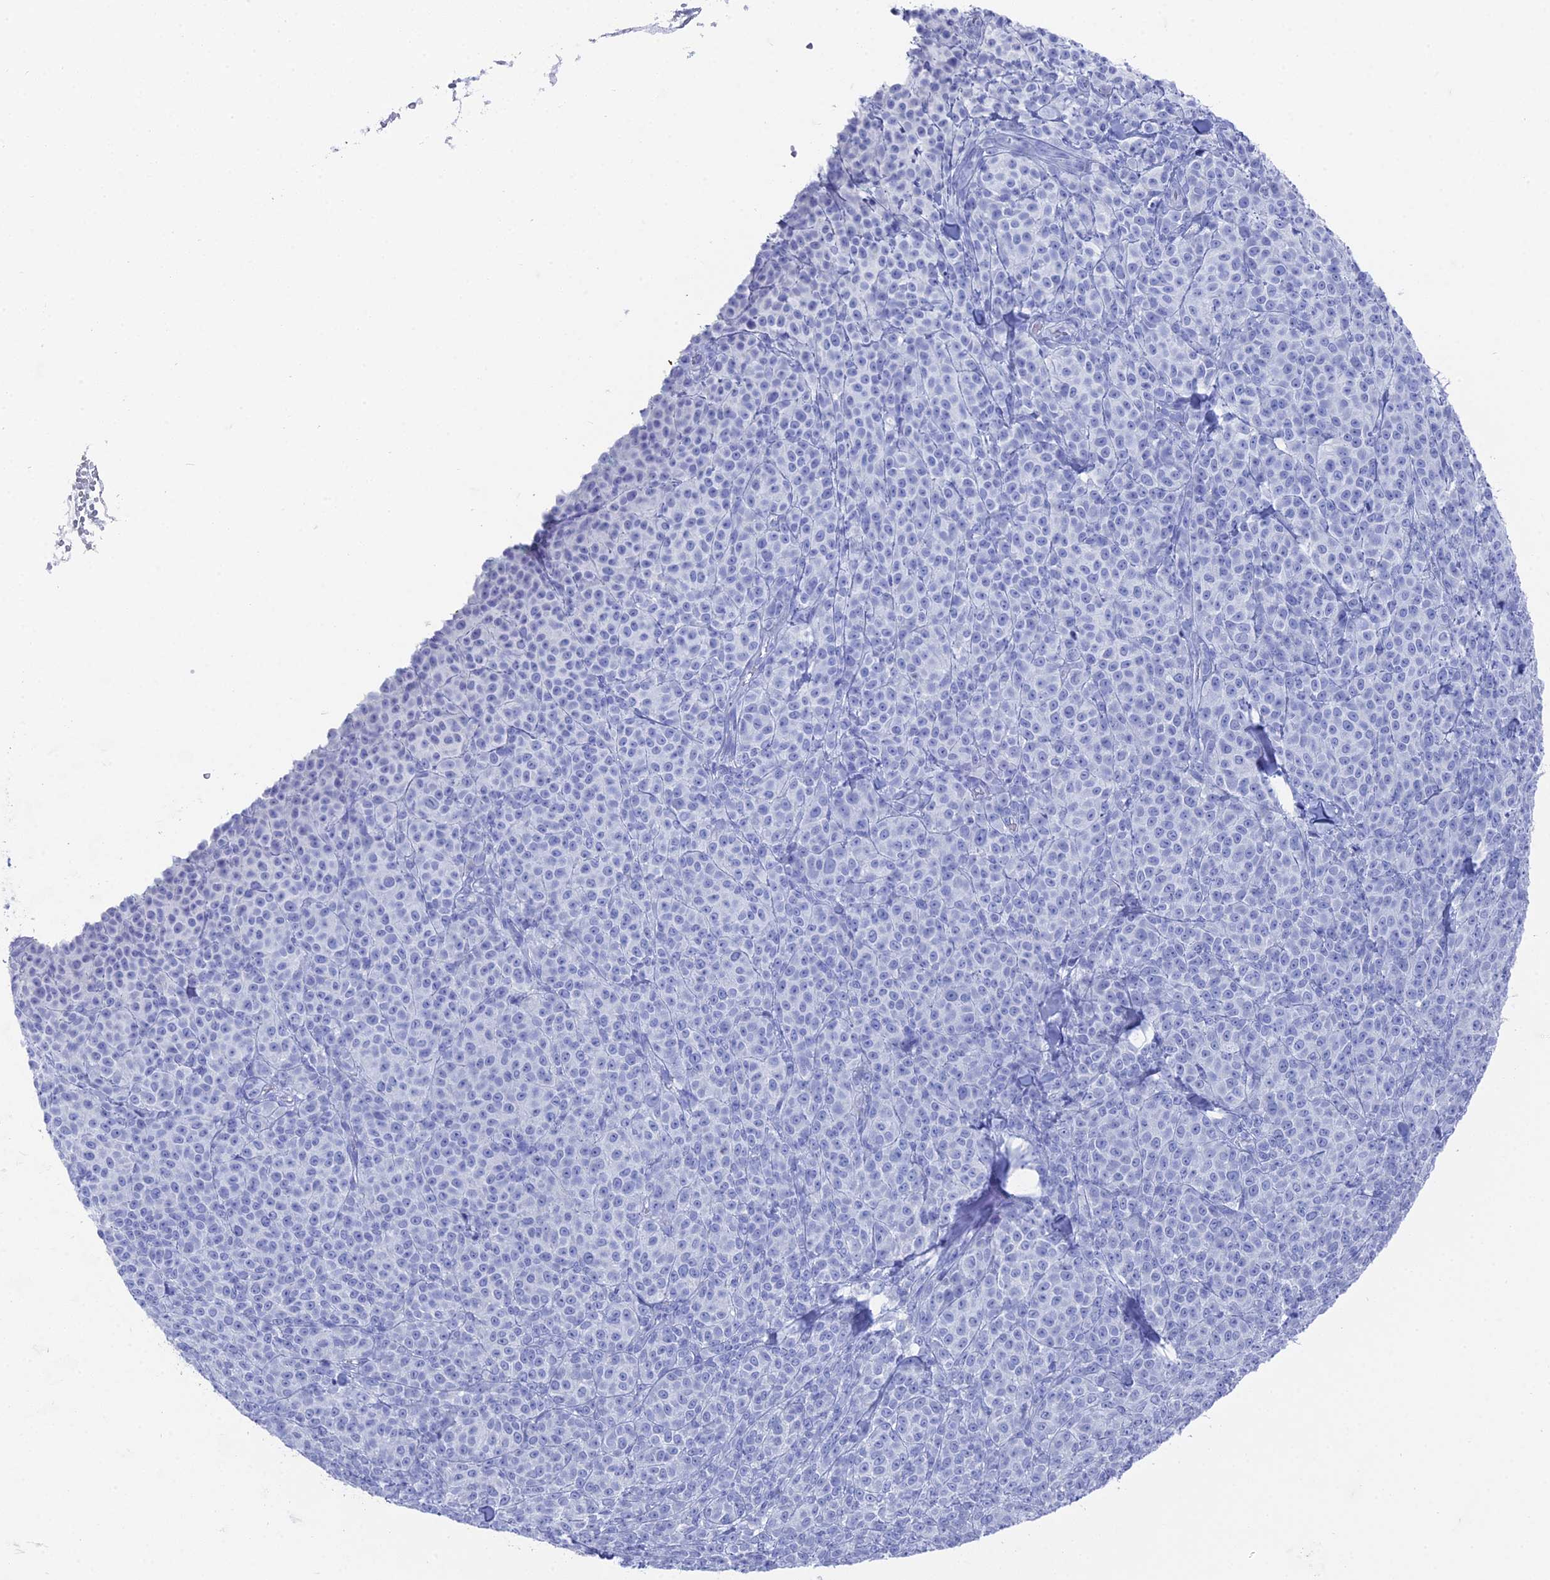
{"staining": {"intensity": "negative", "quantity": "none", "location": "none"}, "tissue": "melanoma", "cell_type": "Tumor cells", "image_type": "cancer", "snomed": [{"axis": "morphology", "description": "Normal tissue, NOS"}, {"axis": "morphology", "description": "Malignant melanoma, NOS"}, {"axis": "topography", "description": "Skin"}], "caption": "This is an IHC photomicrograph of malignant melanoma. There is no staining in tumor cells.", "gene": "ENPP3", "patient": {"sex": "female", "age": 34}}